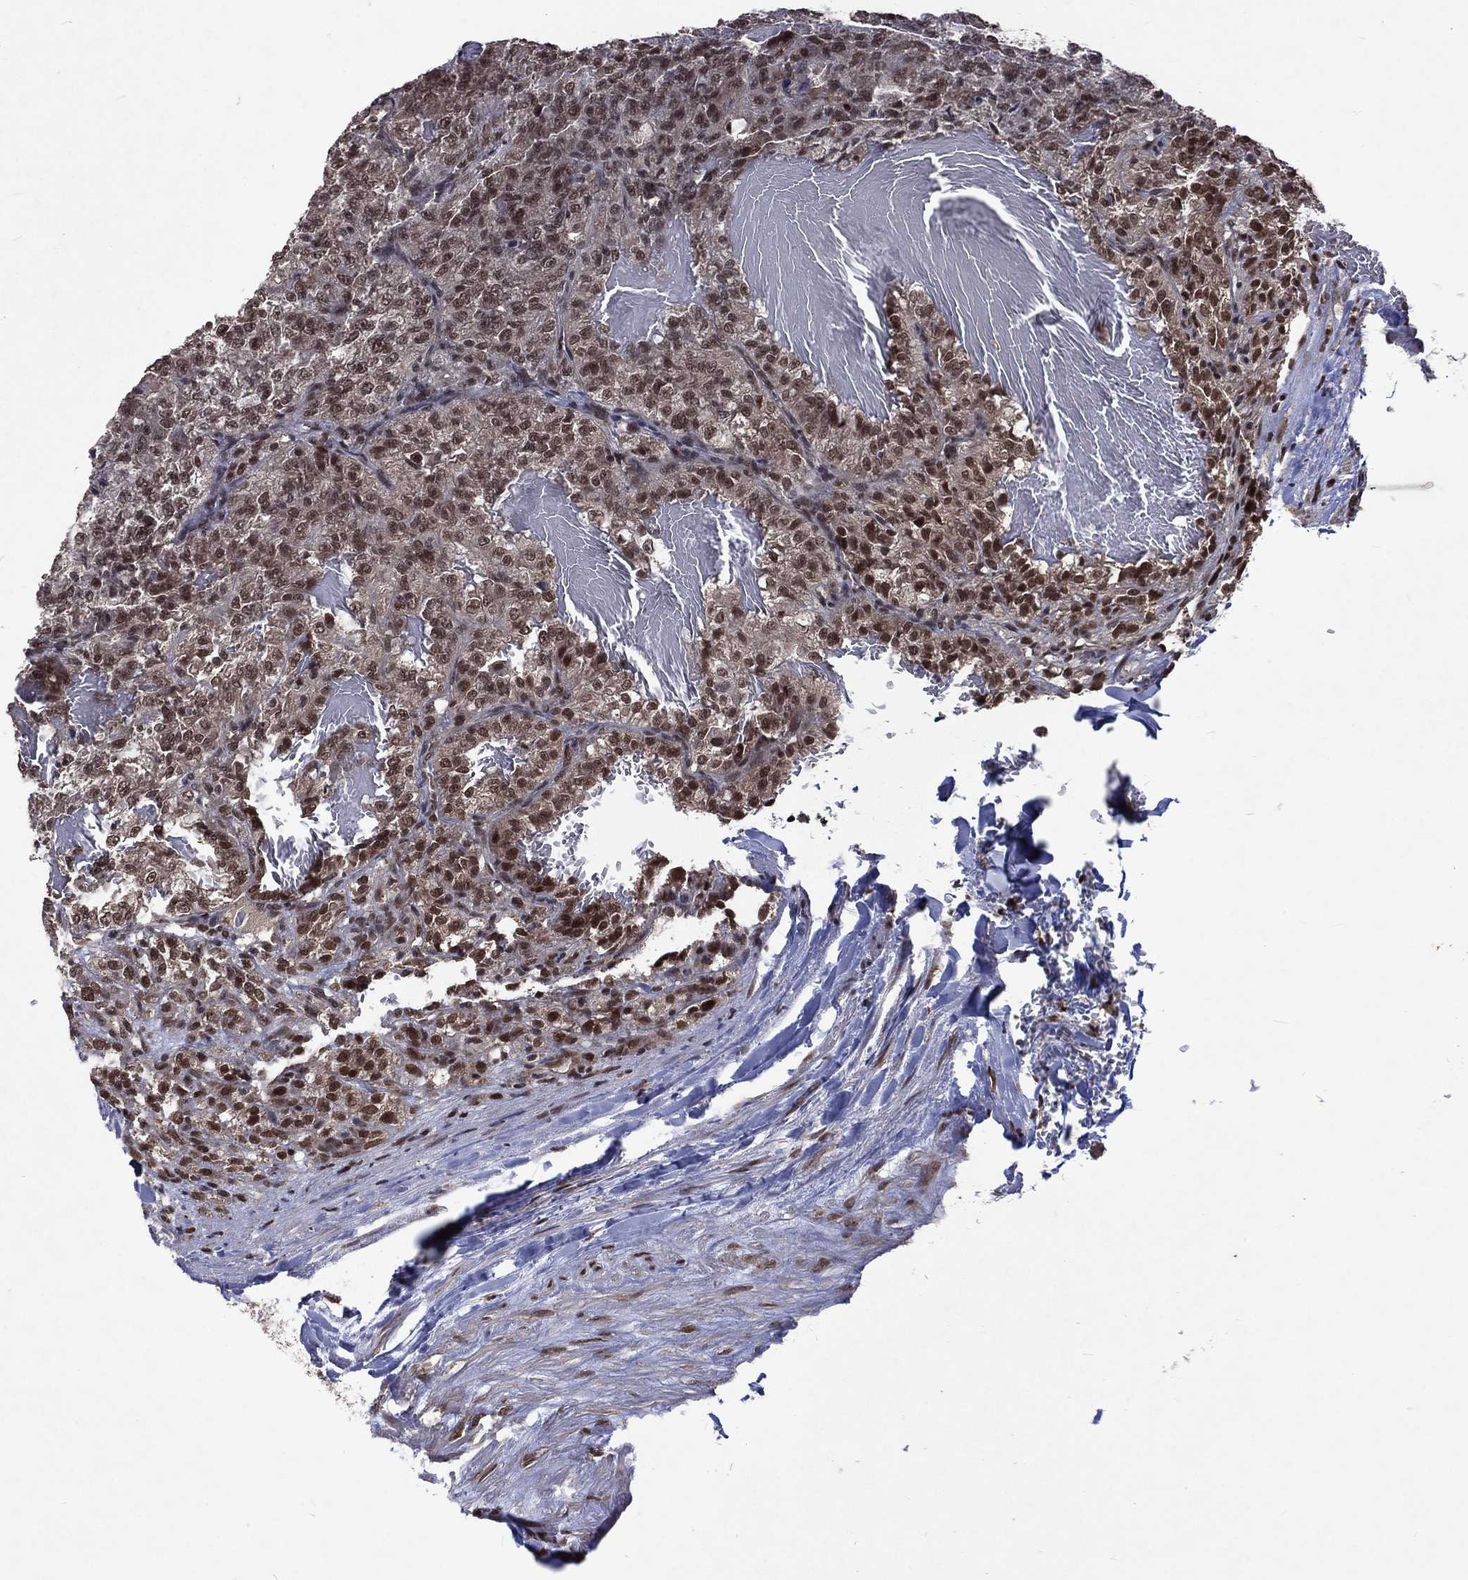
{"staining": {"intensity": "moderate", "quantity": ">75%", "location": "nuclear"}, "tissue": "renal cancer", "cell_type": "Tumor cells", "image_type": "cancer", "snomed": [{"axis": "morphology", "description": "Adenocarcinoma, NOS"}, {"axis": "topography", "description": "Kidney"}], "caption": "Tumor cells demonstrate moderate nuclear staining in approximately >75% of cells in adenocarcinoma (renal). The staining was performed using DAB, with brown indicating positive protein expression. Nuclei are stained blue with hematoxylin.", "gene": "DMAP1", "patient": {"sex": "female", "age": 63}}